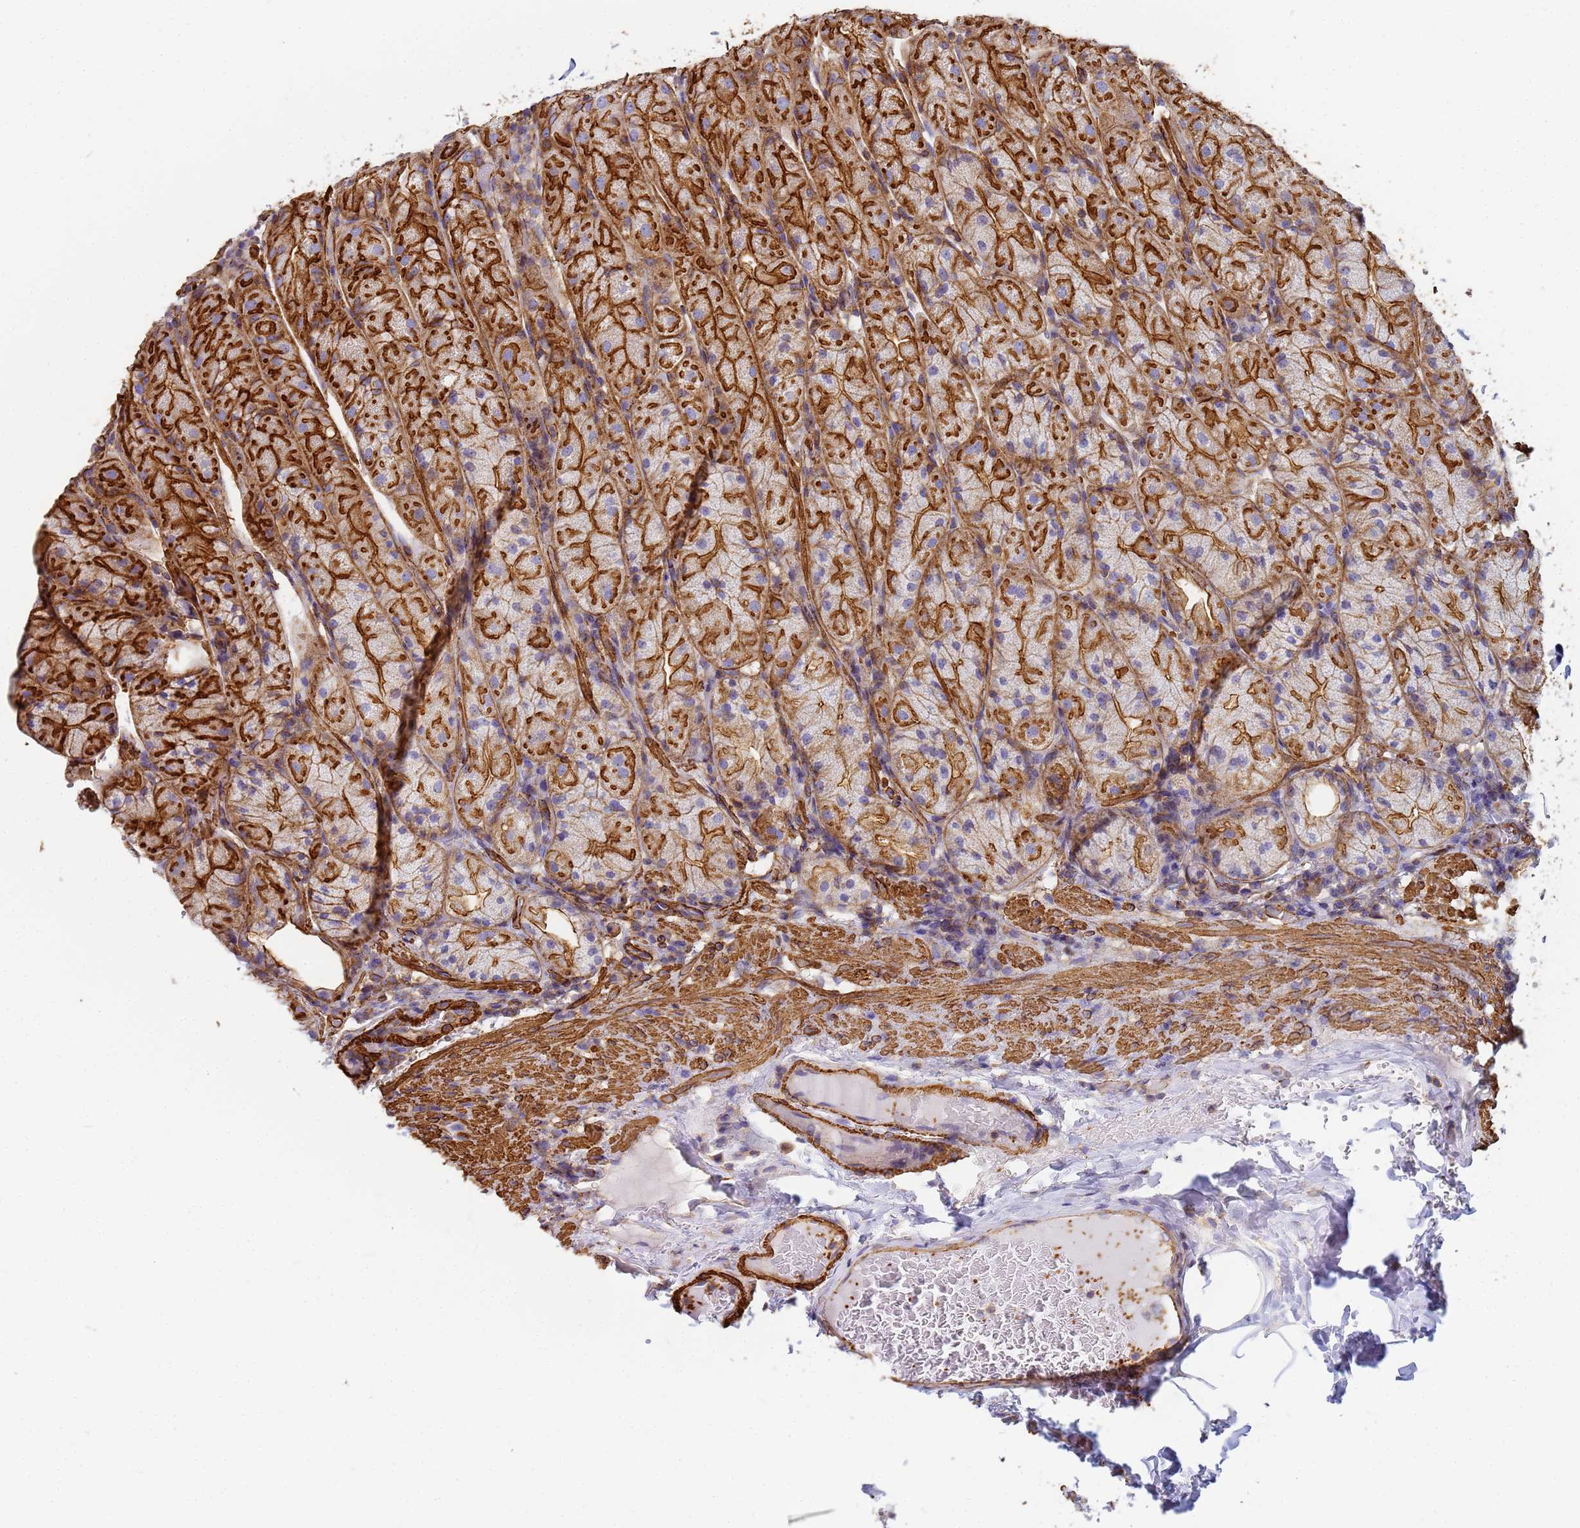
{"staining": {"intensity": "strong", "quantity": "25%-75%", "location": "cytoplasmic/membranous"}, "tissue": "stomach", "cell_type": "Glandular cells", "image_type": "normal", "snomed": [{"axis": "morphology", "description": "Normal tissue, NOS"}, {"axis": "topography", "description": "Stomach, upper"}], "caption": "This micrograph demonstrates immunohistochemistry staining of benign human stomach, with high strong cytoplasmic/membranous staining in approximately 25%-75% of glandular cells.", "gene": "TPM1", "patient": {"sex": "male", "age": 52}}